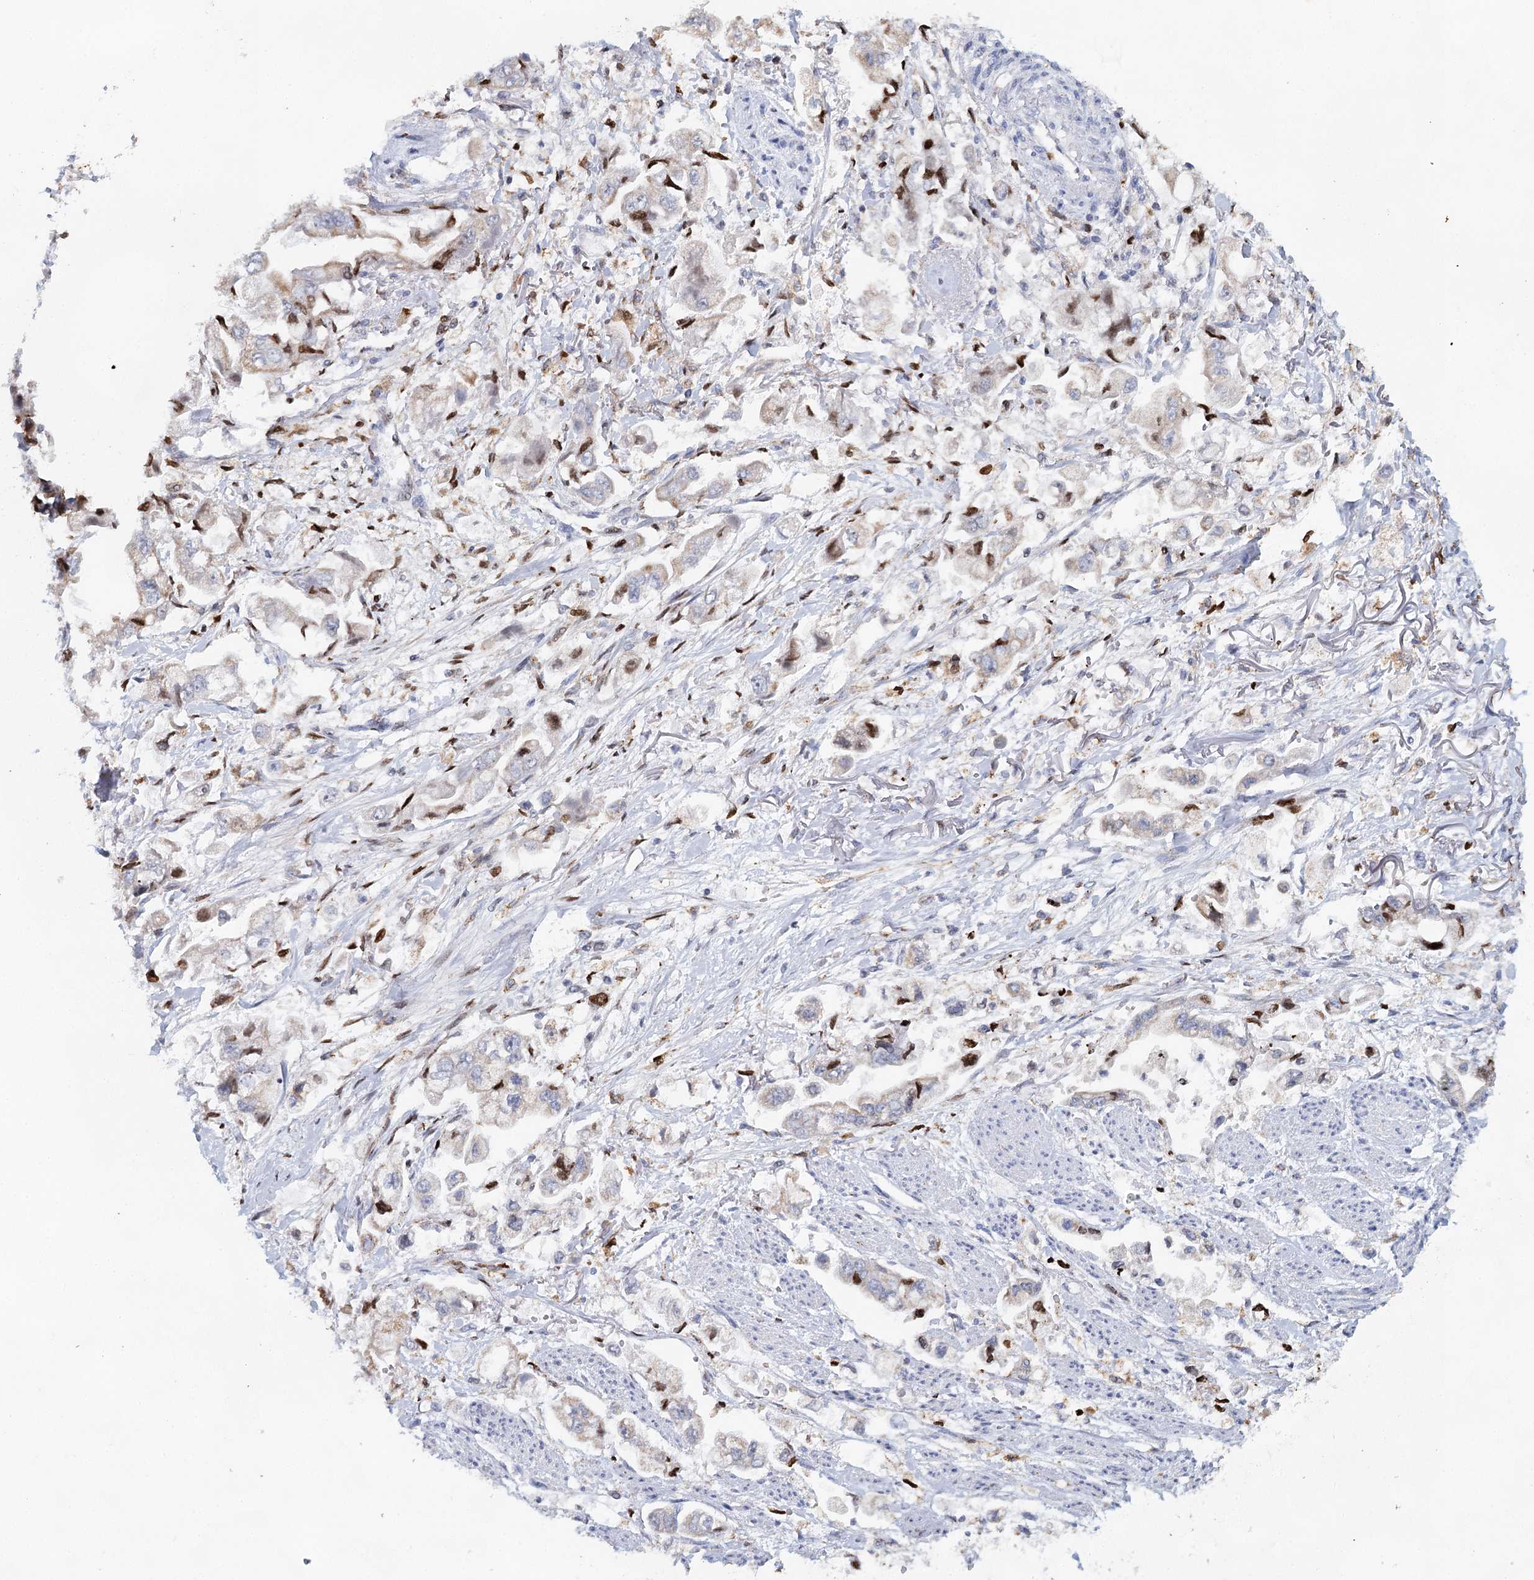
{"staining": {"intensity": "moderate", "quantity": "<25%", "location": "cytoplasmic/membranous,nuclear"}, "tissue": "stomach cancer", "cell_type": "Tumor cells", "image_type": "cancer", "snomed": [{"axis": "morphology", "description": "Adenocarcinoma, NOS"}, {"axis": "topography", "description": "Stomach"}], "caption": "Immunohistochemical staining of adenocarcinoma (stomach) displays low levels of moderate cytoplasmic/membranous and nuclear protein expression in approximately <25% of tumor cells. Immunohistochemistry (ihc) stains the protein in brown and the nuclei are stained blue.", "gene": "XPO6", "patient": {"sex": "male", "age": 62}}